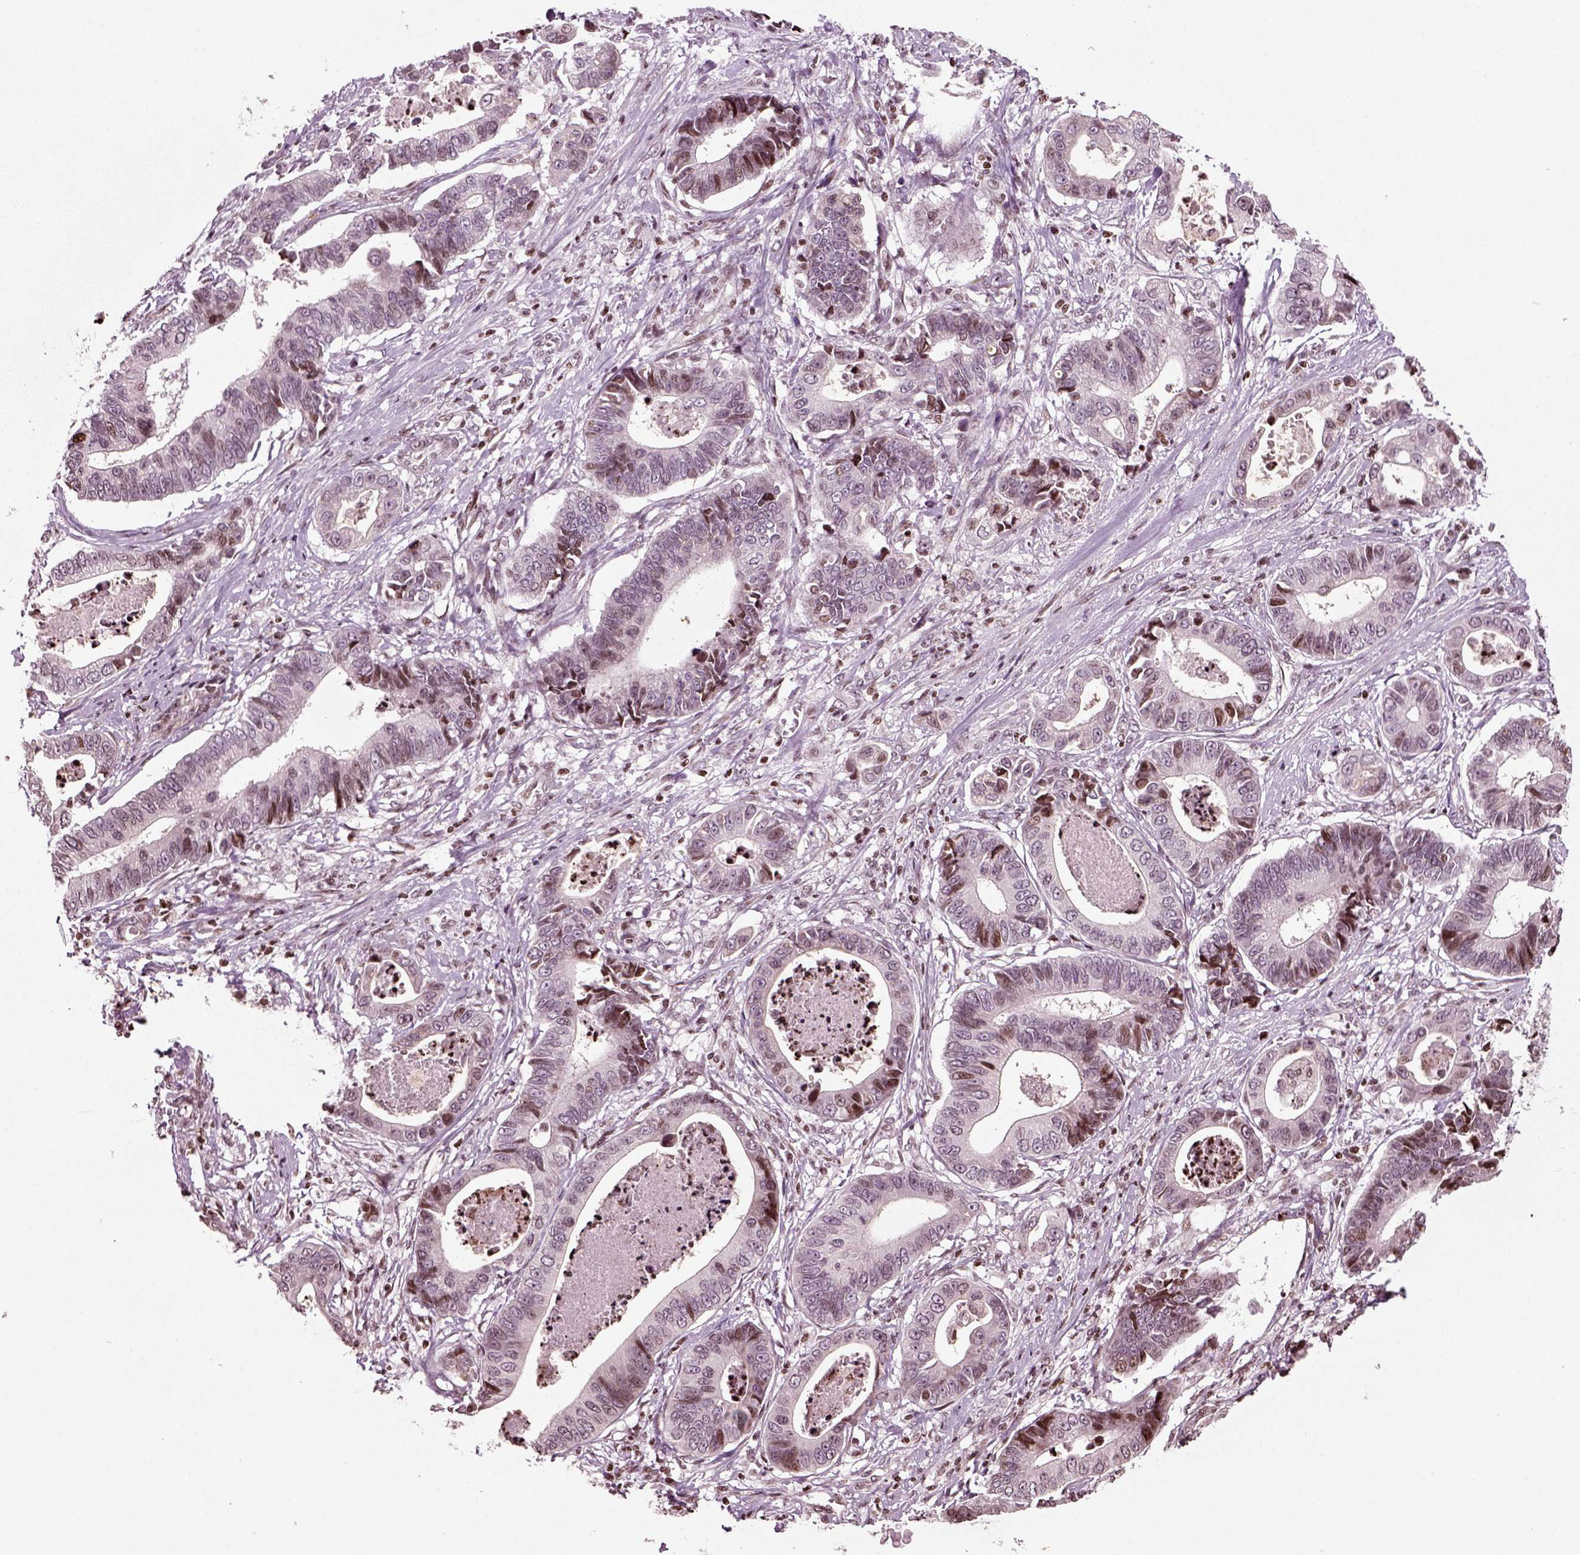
{"staining": {"intensity": "moderate", "quantity": "<25%", "location": "nuclear"}, "tissue": "stomach cancer", "cell_type": "Tumor cells", "image_type": "cancer", "snomed": [{"axis": "morphology", "description": "Adenocarcinoma, NOS"}, {"axis": "topography", "description": "Stomach"}], "caption": "A low amount of moderate nuclear staining is identified in about <25% of tumor cells in stomach cancer (adenocarcinoma) tissue.", "gene": "HEYL", "patient": {"sex": "male", "age": 84}}